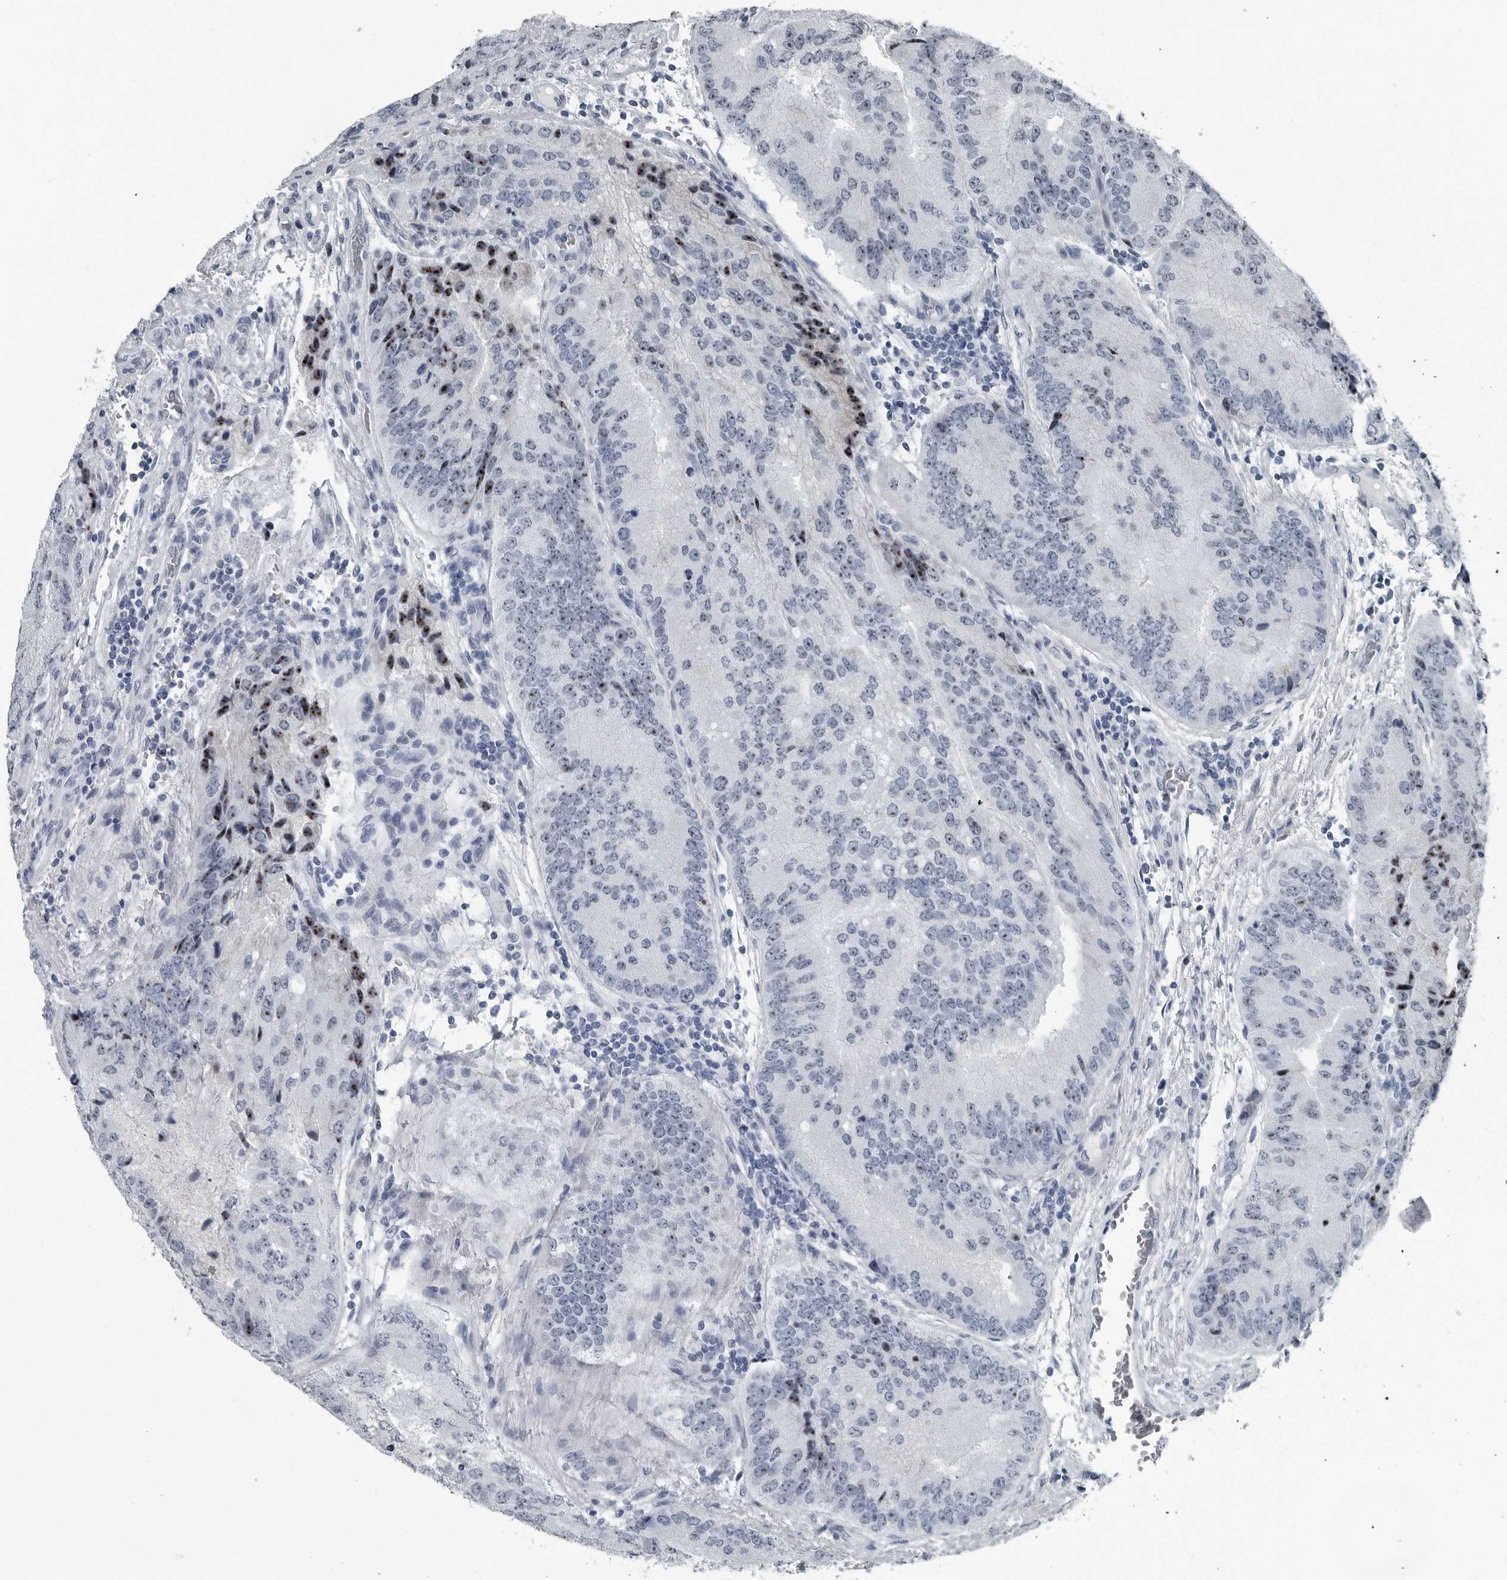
{"staining": {"intensity": "moderate", "quantity": "<25%", "location": "nuclear"}, "tissue": "prostate cancer", "cell_type": "Tumor cells", "image_type": "cancer", "snomed": [{"axis": "morphology", "description": "Adenocarcinoma, High grade"}, {"axis": "topography", "description": "Prostate"}], "caption": "Prostate cancer stained for a protein shows moderate nuclear positivity in tumor cells.", "gene": "PDCD11", "patient": {"sex": "male", "age": 70}}